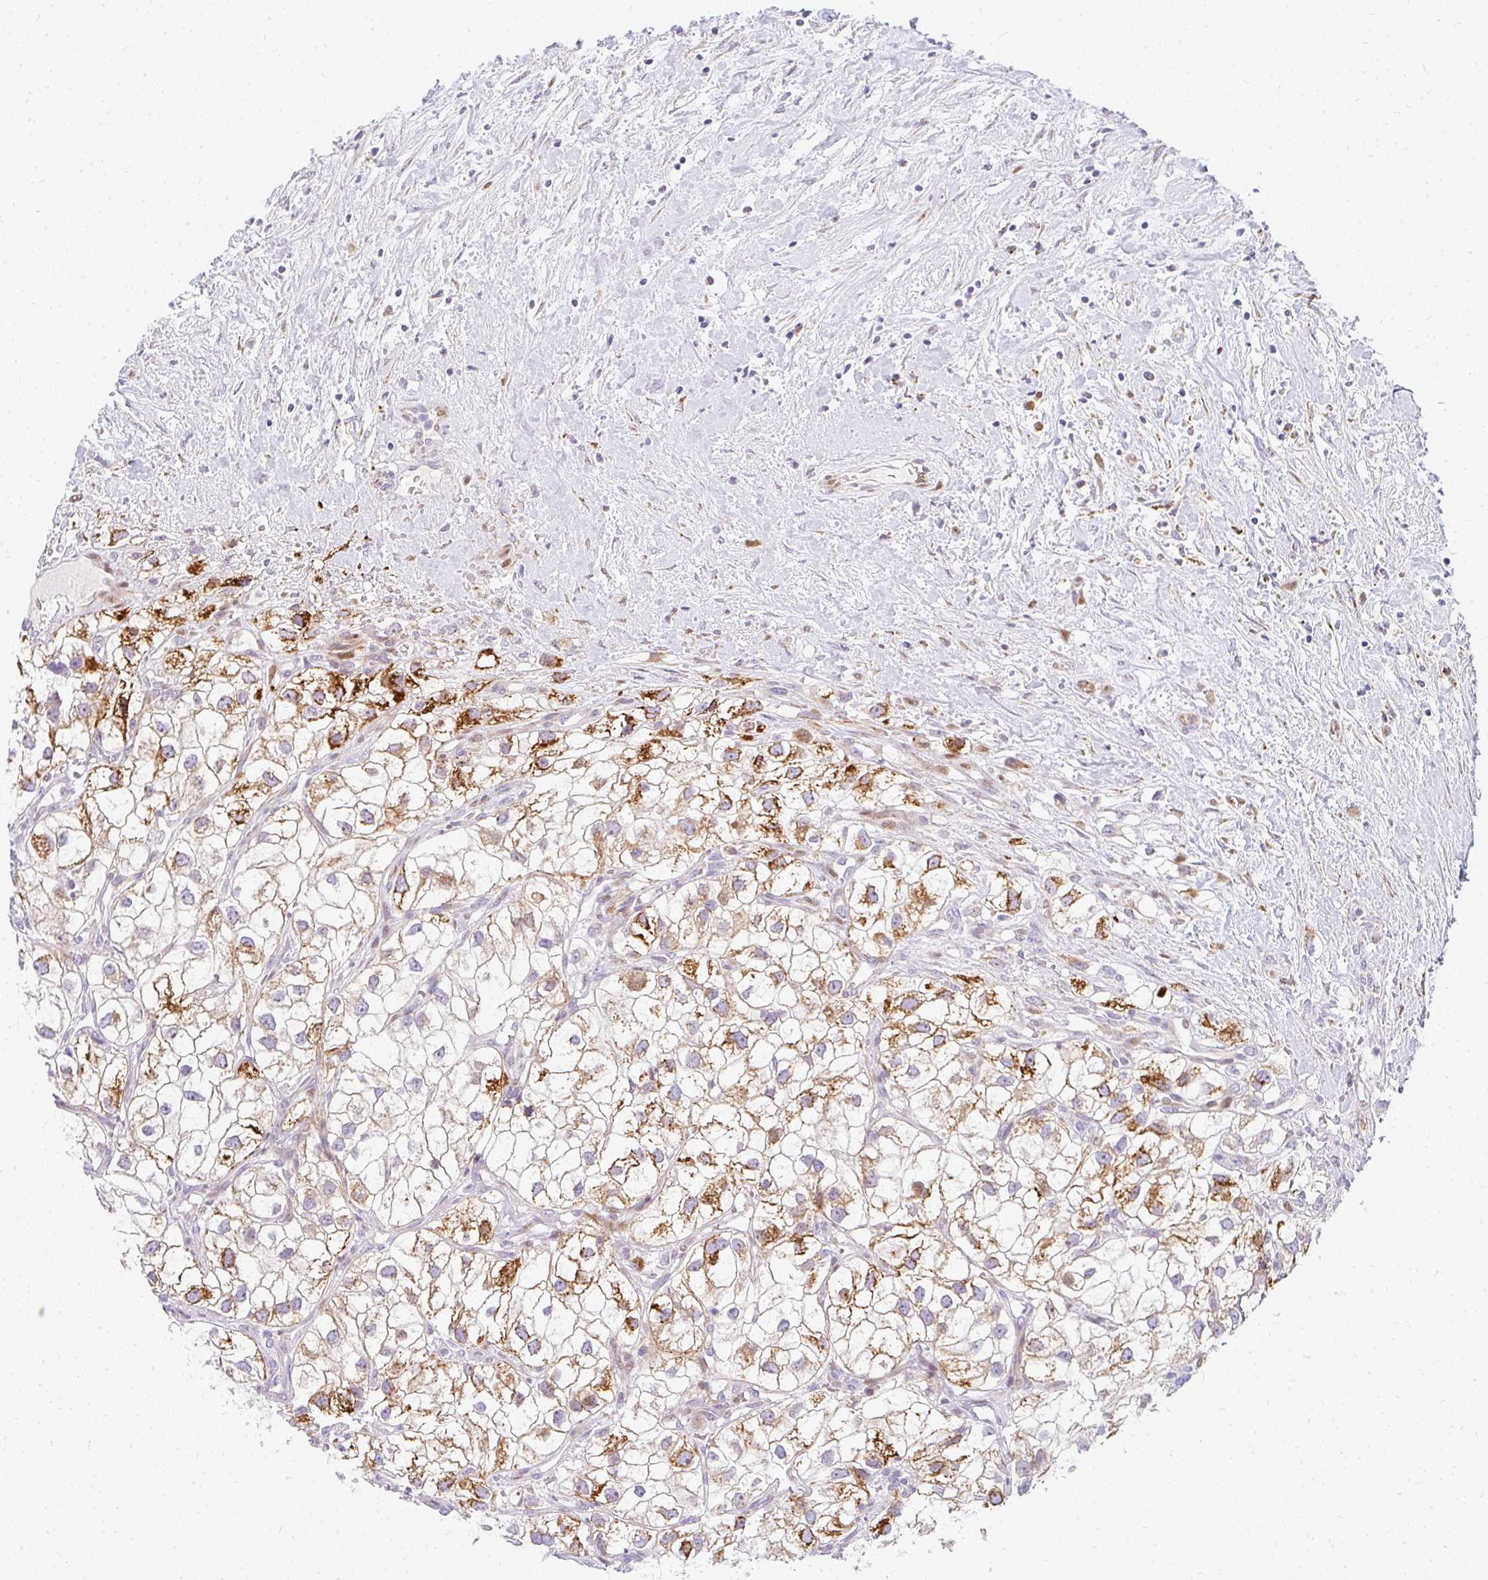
{"staining": {"intensity": "strong", "quantity": "25%-75%", "location": "cytoplasmic/membranous"}, "tissue": "renal cancer", "cell_type": "Tumor cells", "image_type": "cancer", "snomed": [{"axis": "morphology", "description": "Adenocarcinoma, NOS"}, {"axis": "topography", "description": "Kidney"}], "caption": "A brown stain shows strong cytoplasmic/membranous positivity of a protein in human adenocarcinoma (renal) tumor cells.", "gene": "PLA2G5", "patient": {"sex": "male", "age": 59}}